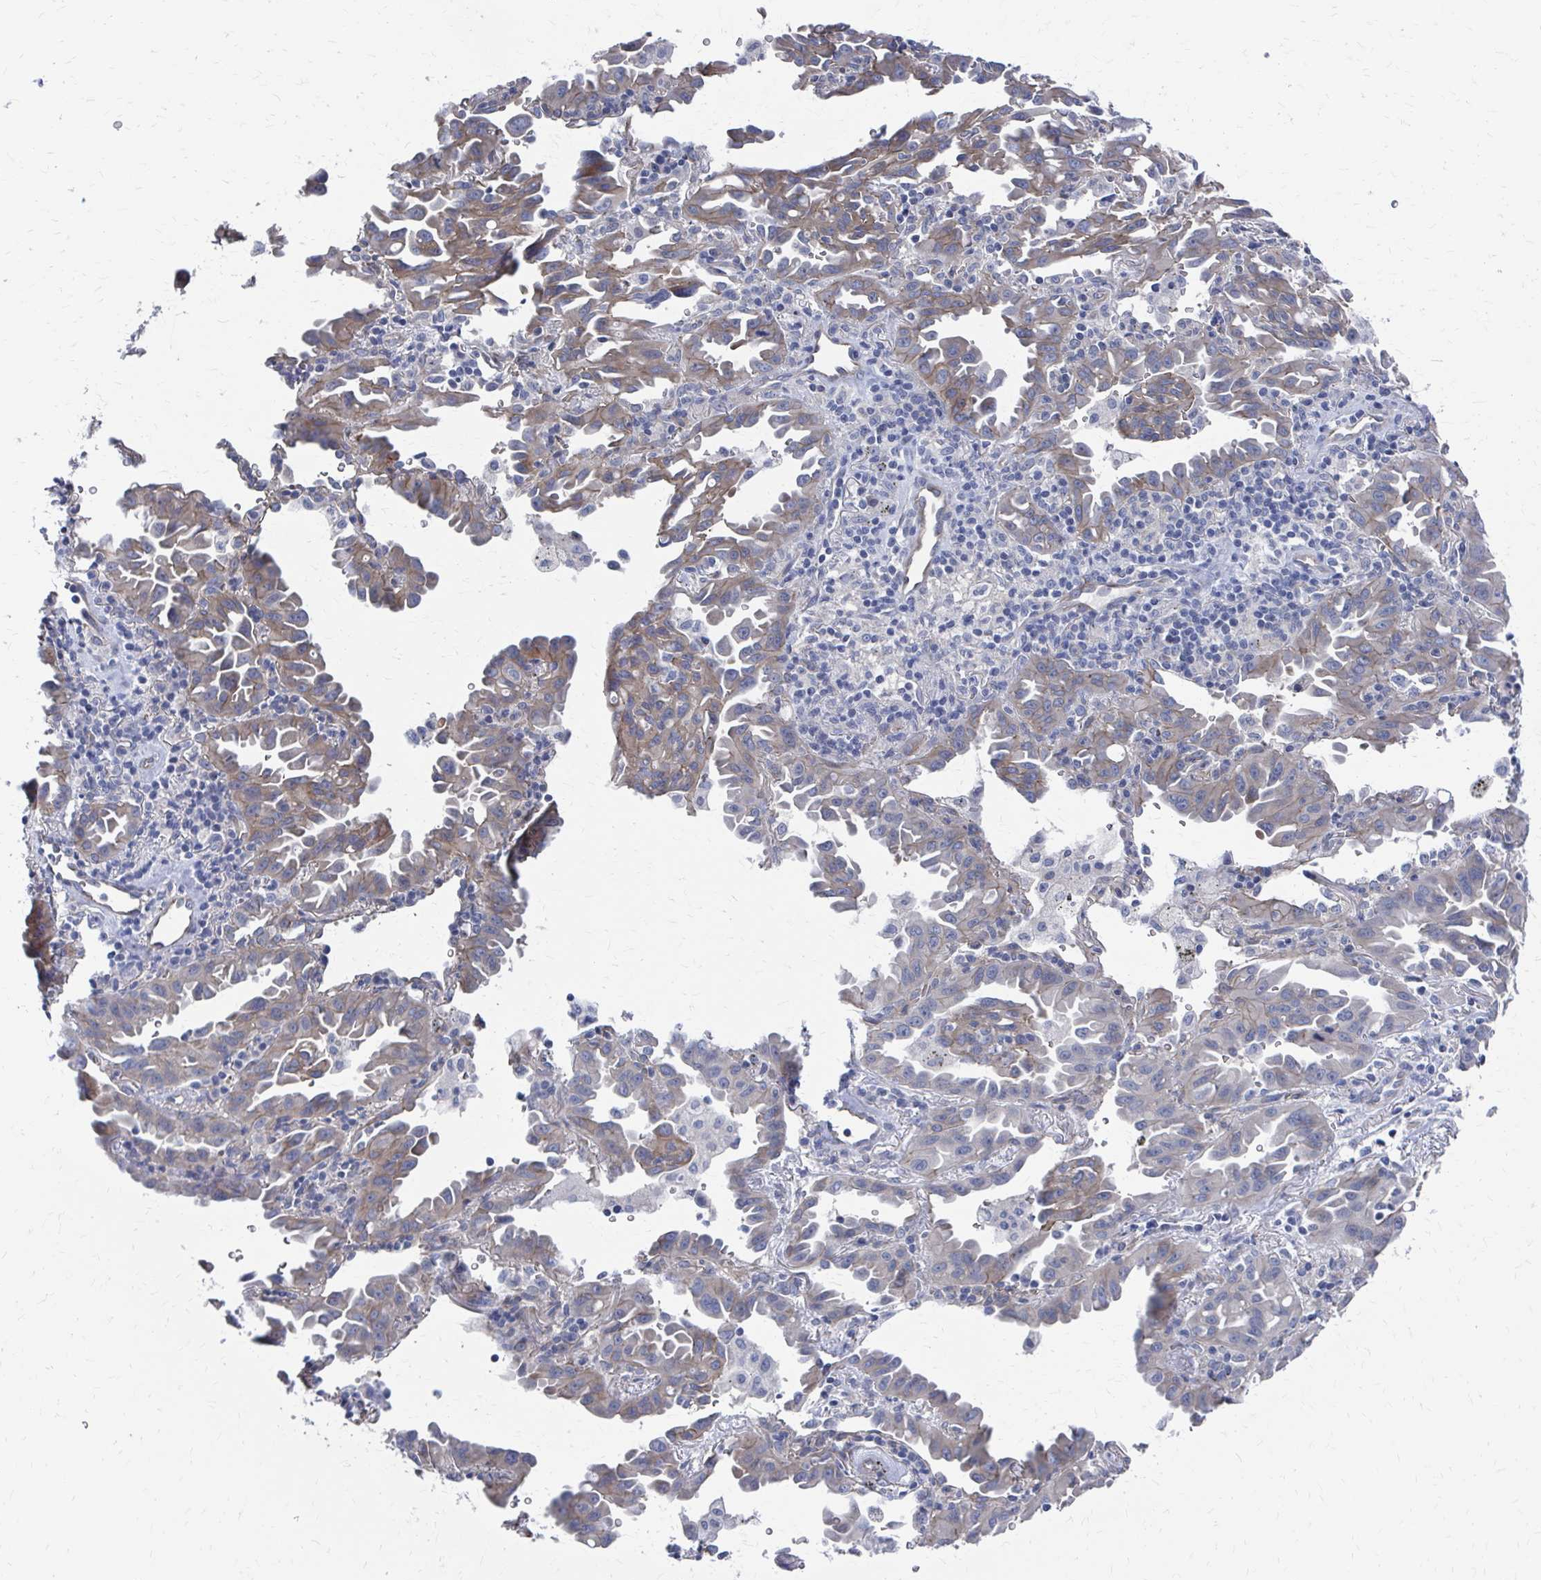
{"staining": {"intensity": "weak", "quantity": "25%-75%", "location": "cytoplasmic/membranous"}, "tissue": "lung cancer", "cell_type": "Tumor cells", "image_type": "cancer", "snomed": [{"axis": "morphology", "description": "Adenocarcinoma, NOS"}, {"axis": "topography", "description": "Lung"}], "caption": "A low amount of weak cytoplasmic/membranous expression is present in approximately 25%-75% of tumor cells in adenocarcinoma (lung) tissue.", "gene": "PLEKHG7", "patient": {"sex": "male", "age": 68}}